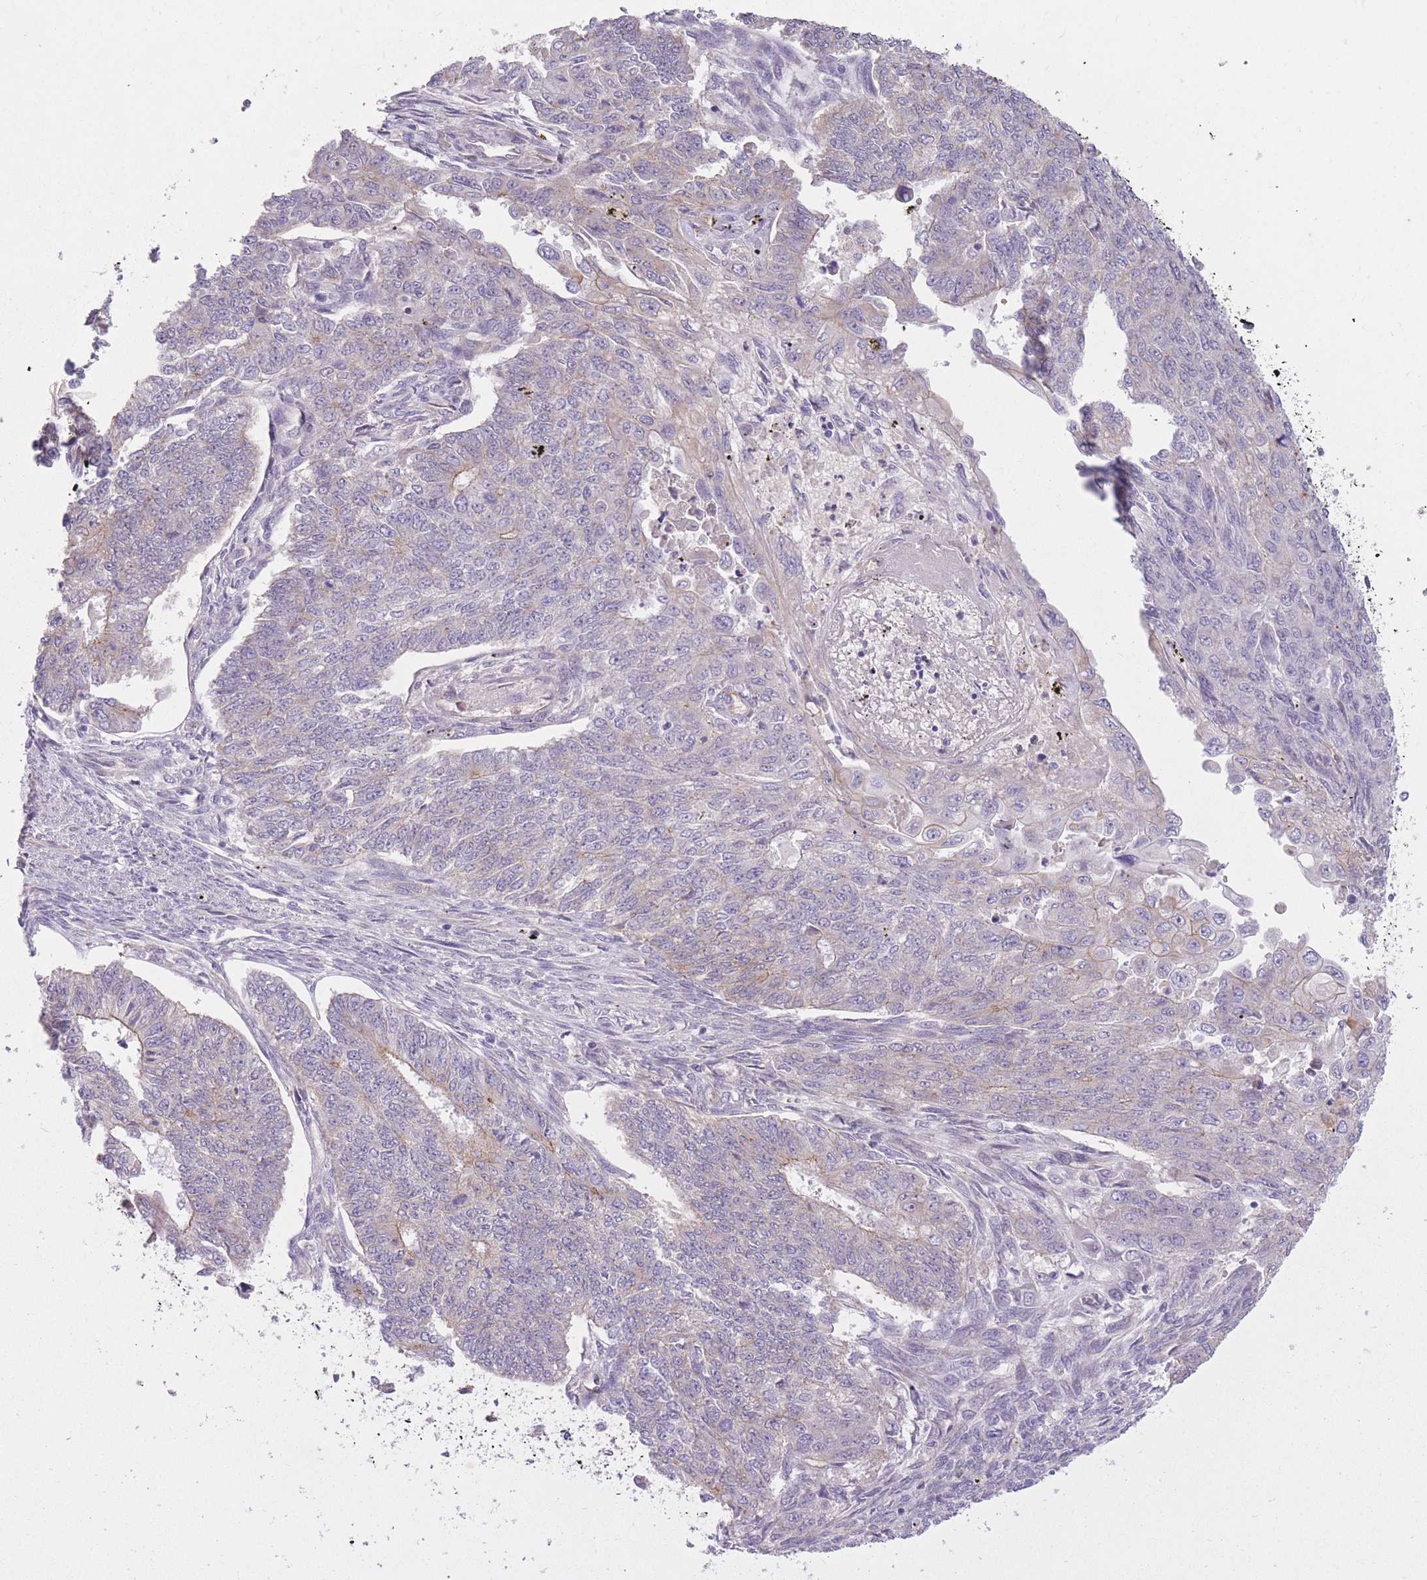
{"staining": {"intensity": "weak", "quantity": "<25%", "location": "cytoplasmic/membranous"}, "tissue": "endometrial cancer", "cell_type": "Tumor cells", "image_type": "cancer", "snomed": [{"axis": "morphology", "description": "Adenocarcinoma, NOS"}, {"axis": "topography", "description": "Endometrium"}], "caption": "Endometrial cancer stained for a protein using IHC shows no staining tumor cells.", "gene": "REV1", "patient": {"sex": "female", "age": 32}}